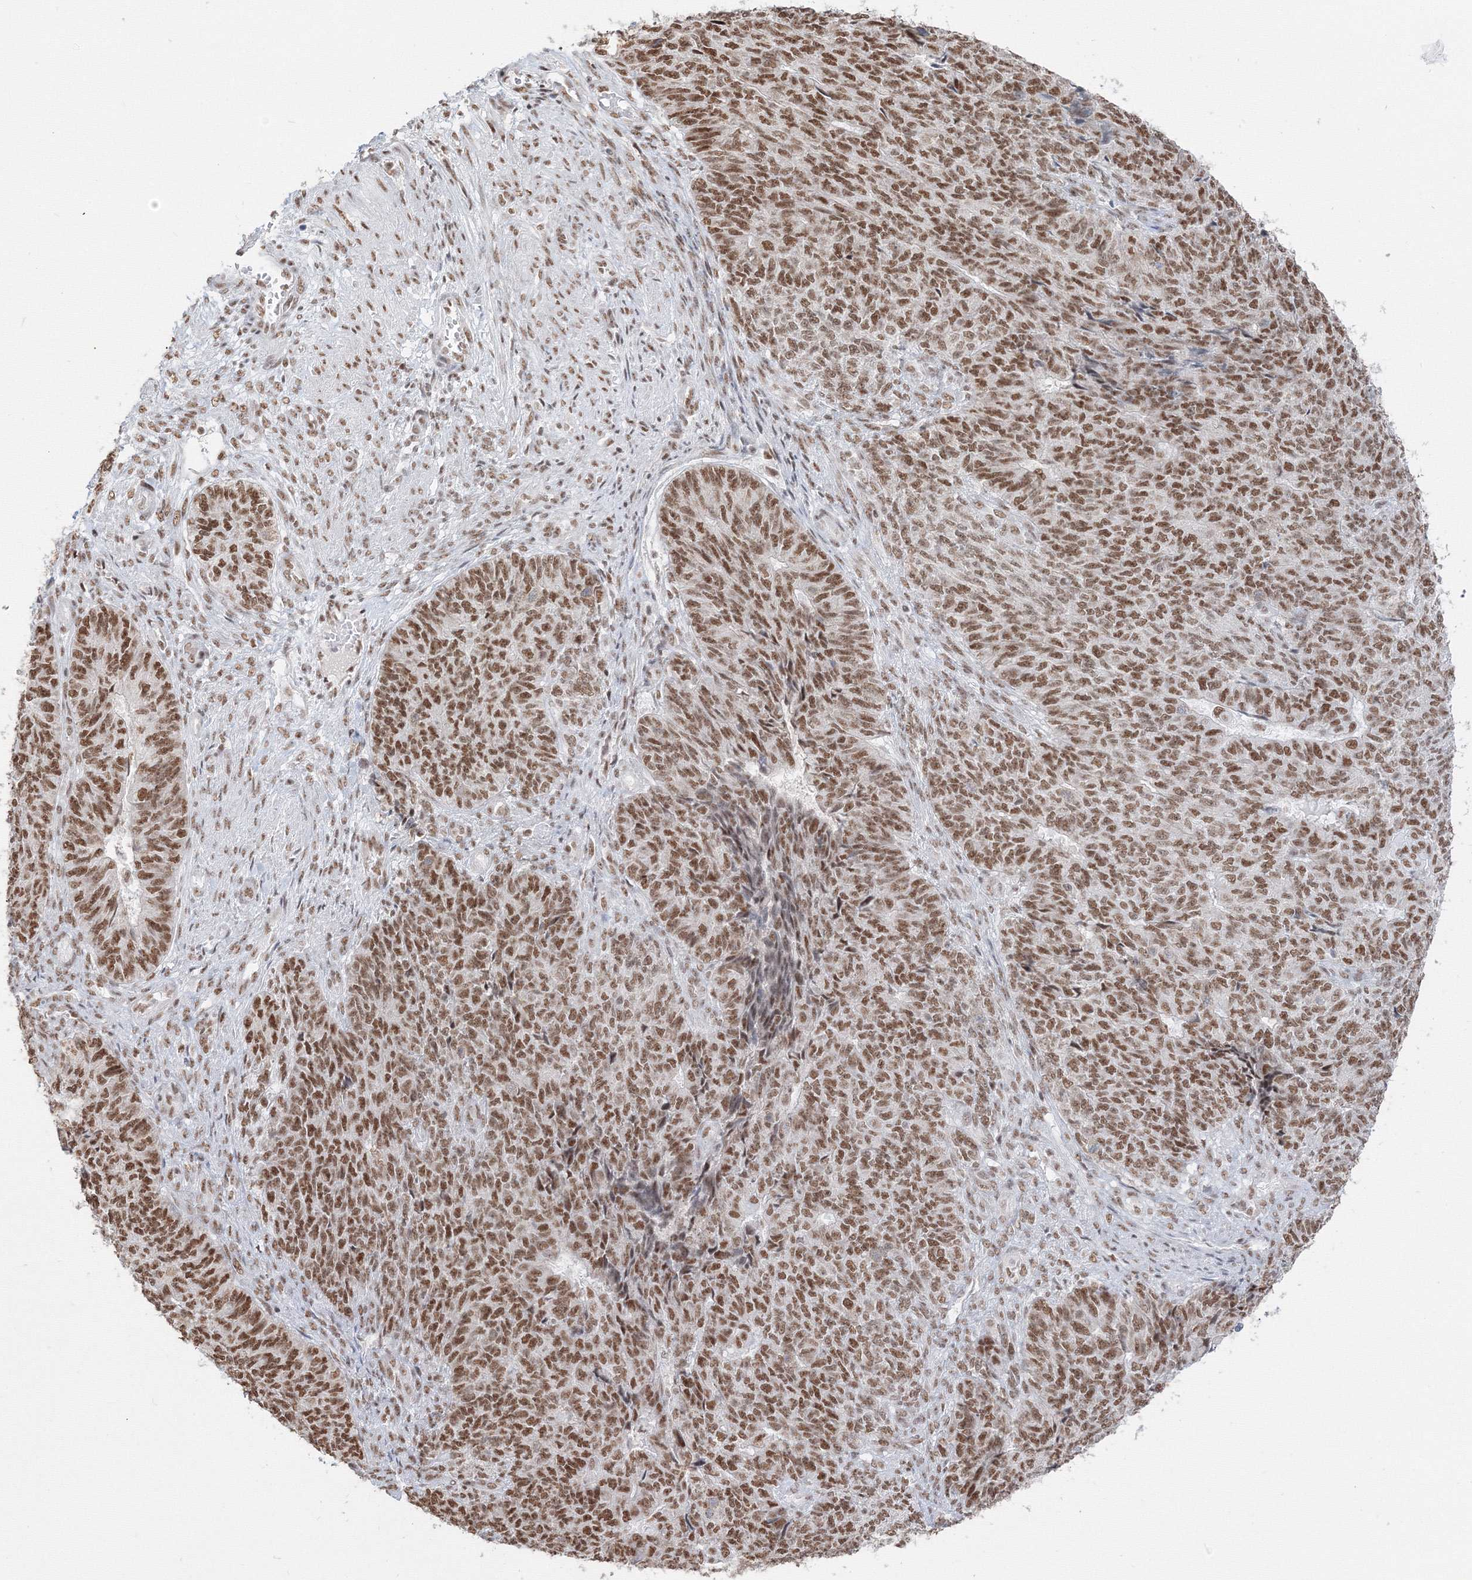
{"staining": {"intensity": "moderate", "quantity": ">75%", "location": "nuclear"}, "tissue": "endometrial cancer", "cell_type": "Tumor cells", "image_type": "cancer", "snomed": [{"axis": "morphology", "description": "Adenocarcinoma, NOS"}, {"axis": "topography", "description": "Endometrium"}], "caption": "Endometrial cancer (adenocarcinoma) stained with DAB immunohistochemistry reveals medium levels of moderate nuclear expression in approximately >75% of tumor cells. Using DAB (brown) and hematoxylin (blue) stains, captured at high magnification using brightfield microscopy.", "gene": "PPP4R2", "patient": {"sex": "female", "age": 32}}